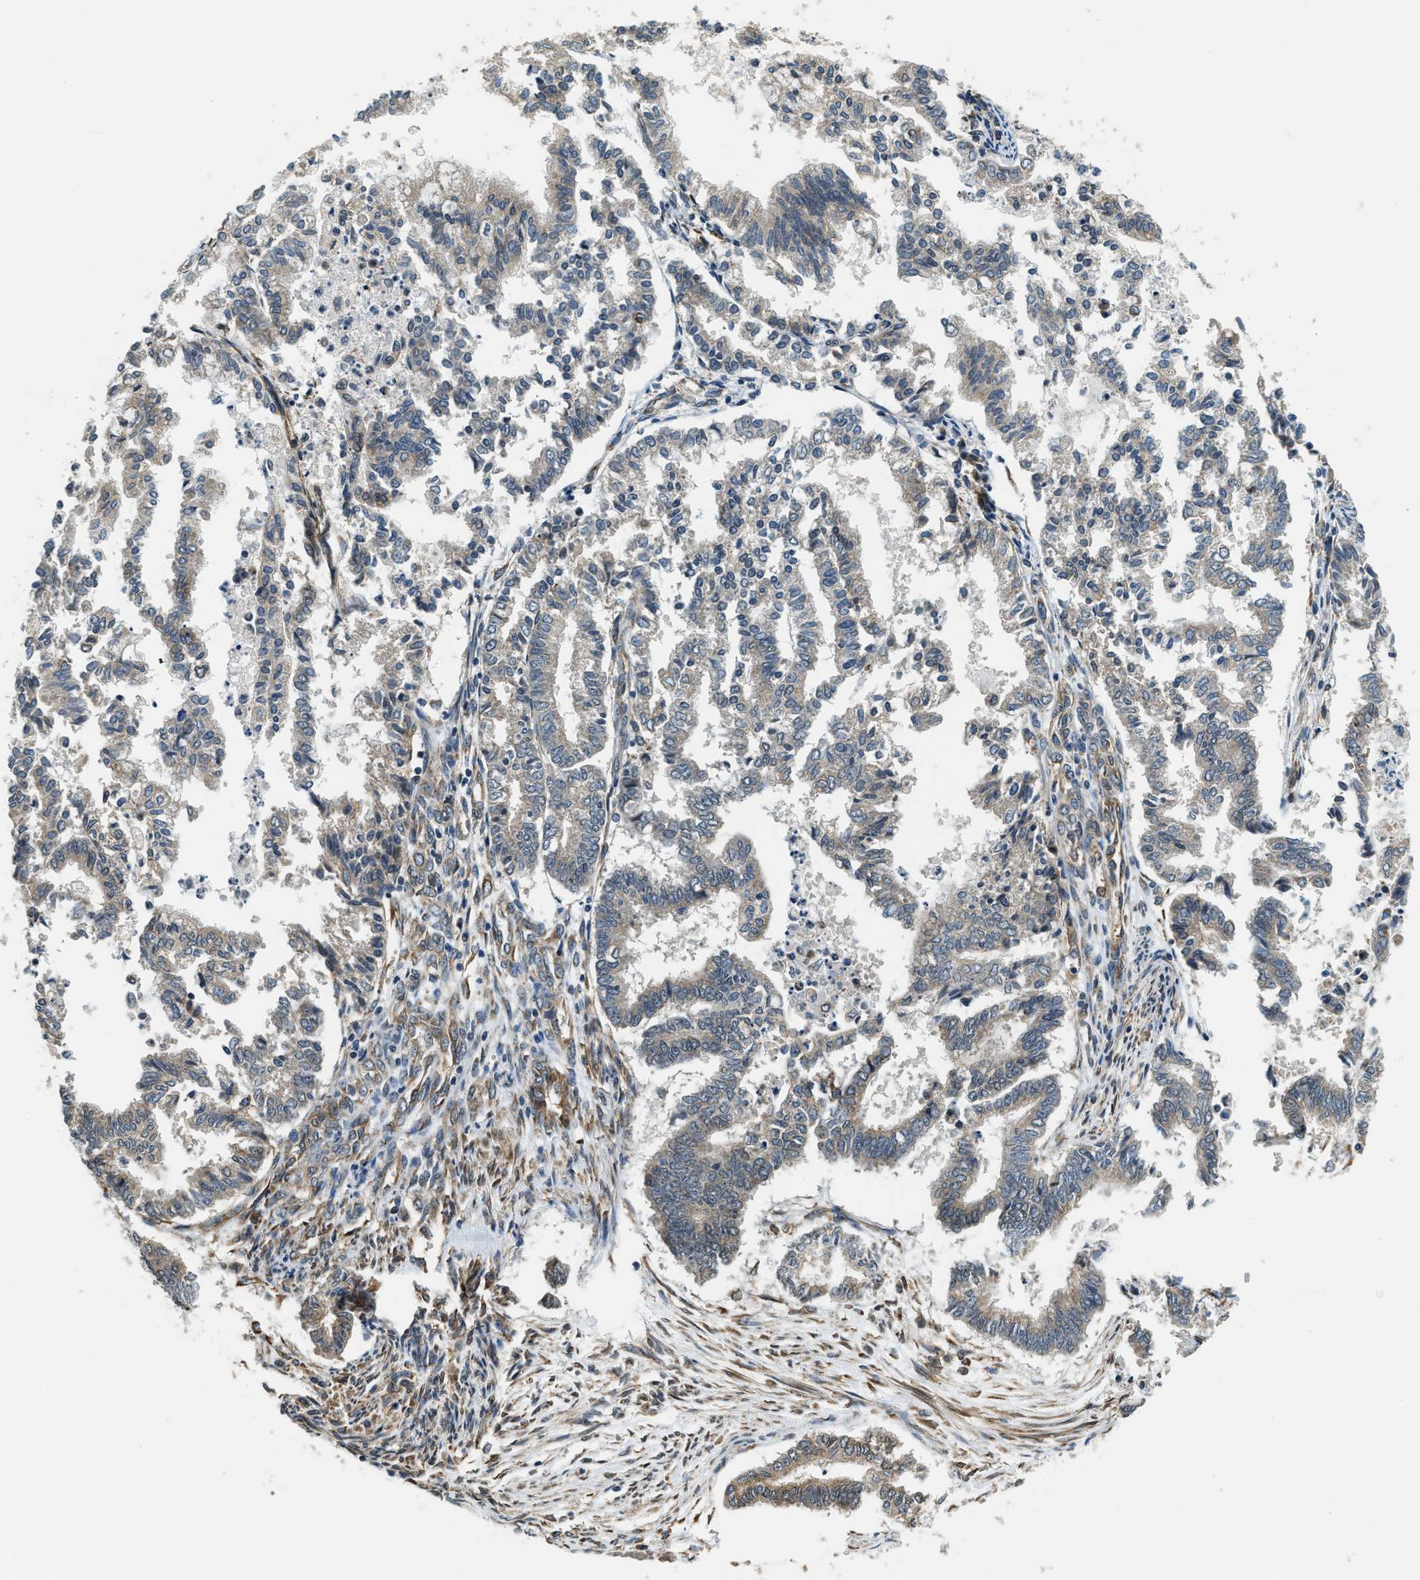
{"staining": {"intensity": "moderate", "quantity": "<25%", "location": "cytoplasmic/membranous"}, "tissue": "endometrial cancer", "cell_type": "Tumor cells", "image_type": "cancer", "snomed": [{"axis": "morphology", "description": "Necrosis, NOS"}, {"axis": "morphology", "description": "Adenocarcinoma, NOS"}, {"axis": "topography", "description": "Endometrium"}], "caption": "Endometrial cancer (adenocarcinoma) was stained to show a protein in brown. There is low levels of moderate cytoplasmic/membranous expression in approximately <25% of tumor cells.", "gene": "ALOX12", "patient": {"sex": "female", "age": 79}}